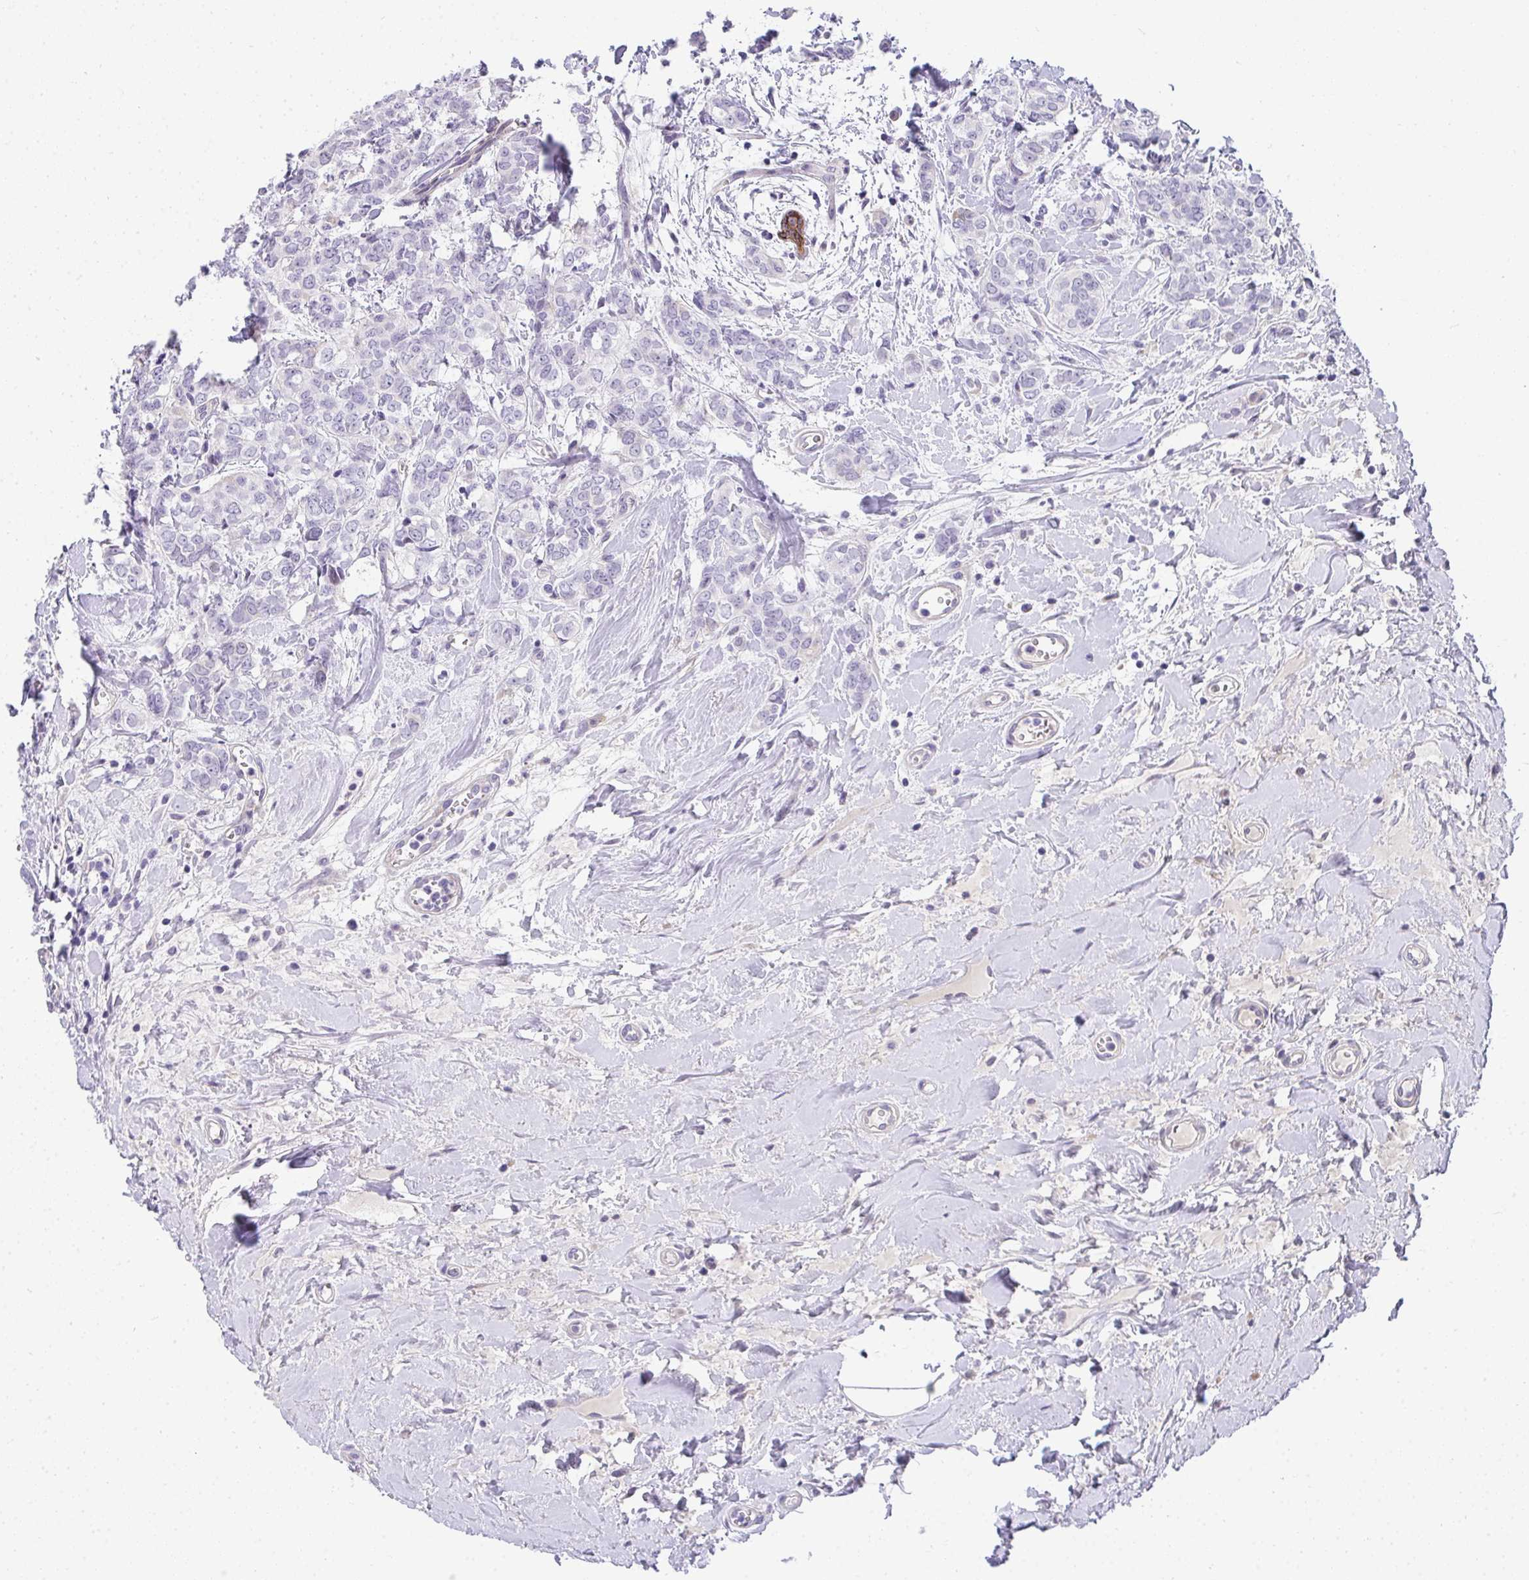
{"staining": {"intensity": "negative", "quantity": "none", "location": "none"}, "tissue": "breast cancer", "cell_type": "Tumor cells", "image_type": "cancer", "snomed": [{"axis": "morphology", "description": "Duct carcinoma"}, {"axis": "topography", "description": "Breast"}], "caption": "Immunohistochemistry (IHC) image of neoplastic tissue: breast intraductal carcinoma stained with DAB (3,3'-diaminobenzidine) demonstrates no significant protein positivity in tumor cells. (Stains: DAB (3,3'-diaminobenzidine) immunohistochemistry (IHC) with hematoxylin counter stain, Microscopy: brightfield microscopy at high magnification).", "gene": "AK5", "patient": {"sex": "female", "age": 61}}